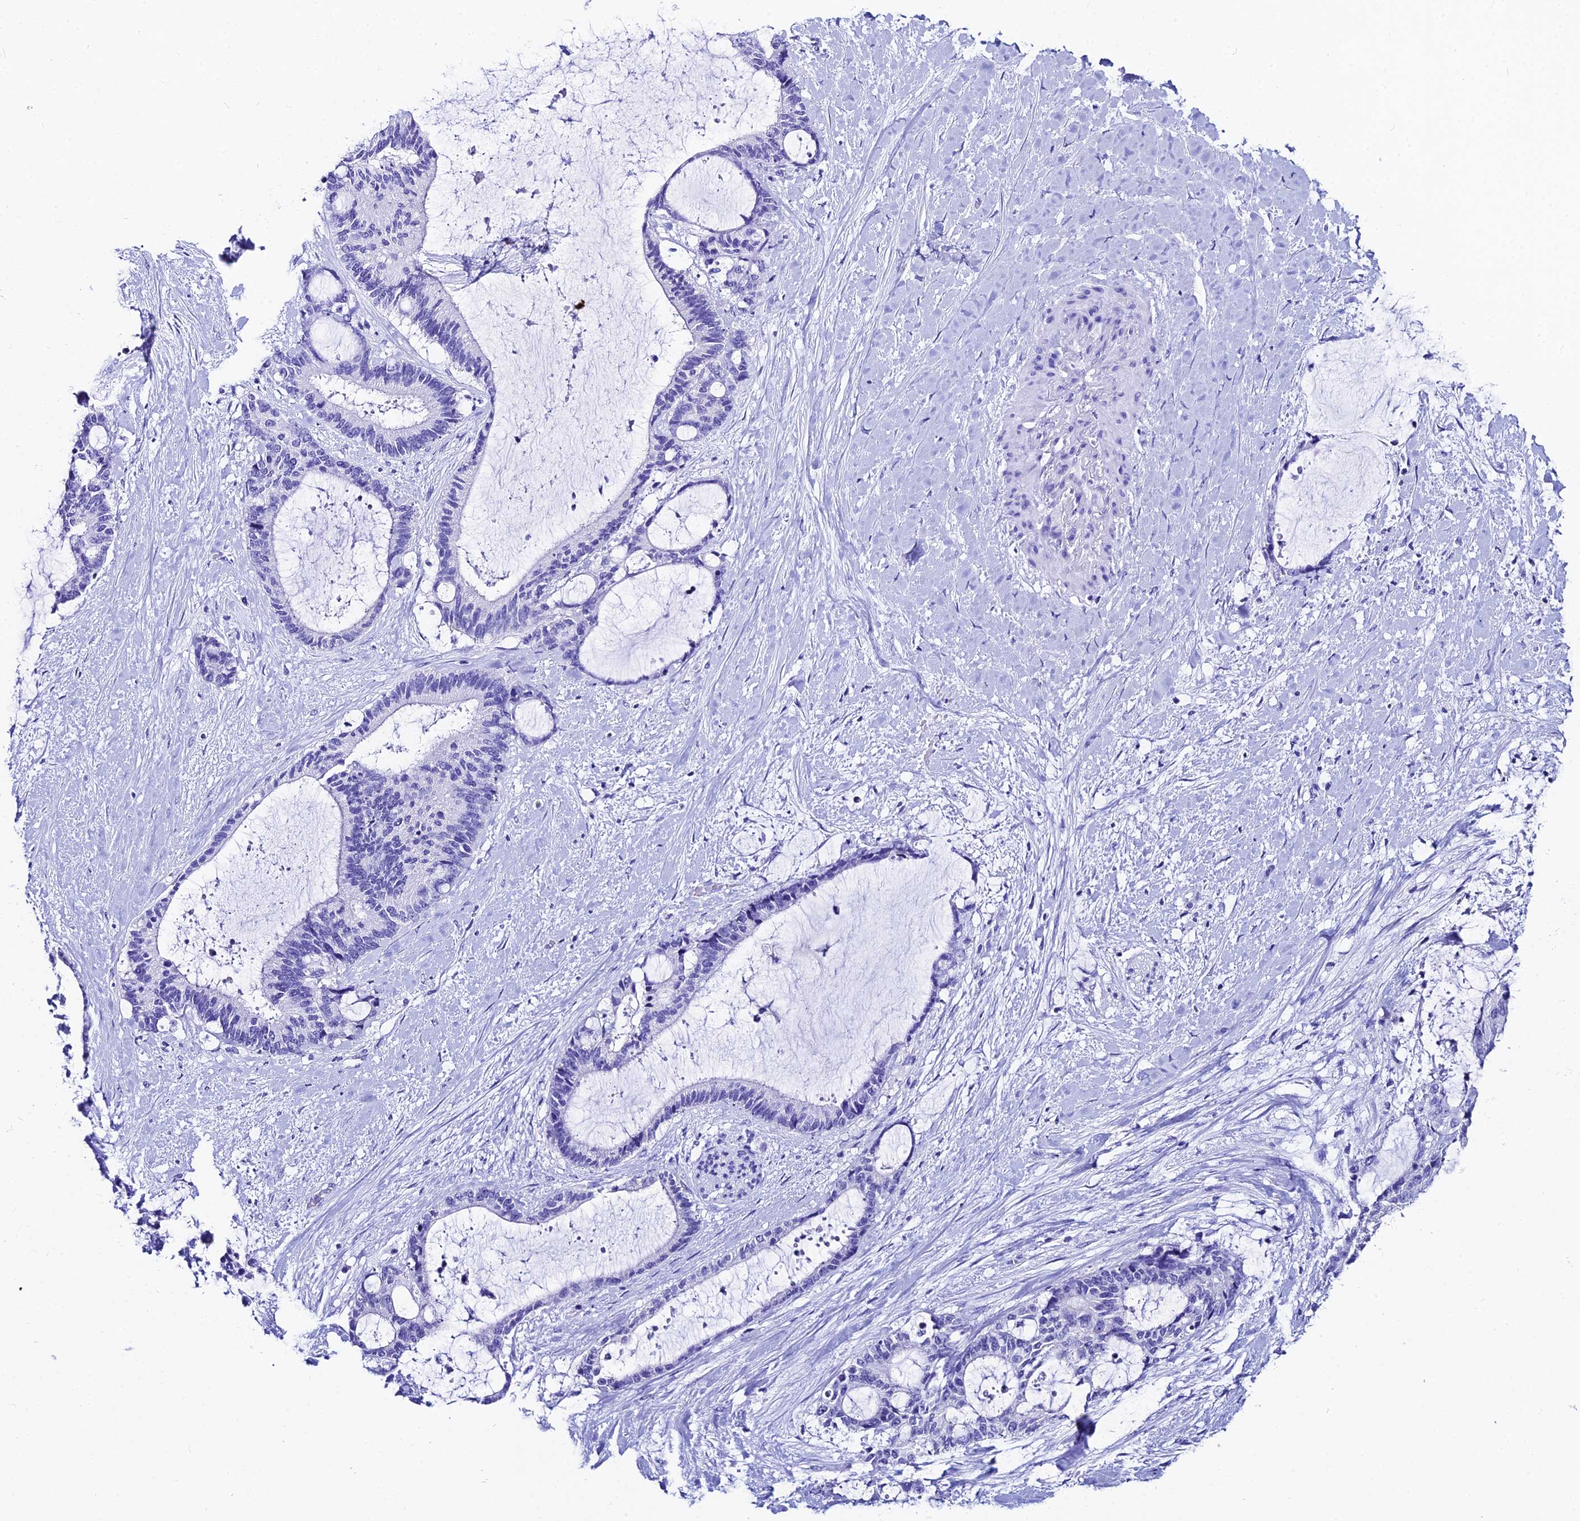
{"staining": {"intensity": "negative", "quantity": "none", "location": "none"}, "tissue": "liver cancer", "cell_type": "Tumor cells", "image_type": "cancer", "snomed": [{"axis": "morphology", "description": "Normal tissue, NOS"}, {"axis": "morphology", "description": "Cholangiocarcinoma"}, {"axis": "topography", "description": "Liver"}, {"axis": "topography", "description": "Peripheral nerve tissue"}], "caption": "Tumor cells are negative for protein expression in human cholangiocarcinoma (liver).", "gene": "LGALS7", "patient": {"sex": "female", "age": 73}}